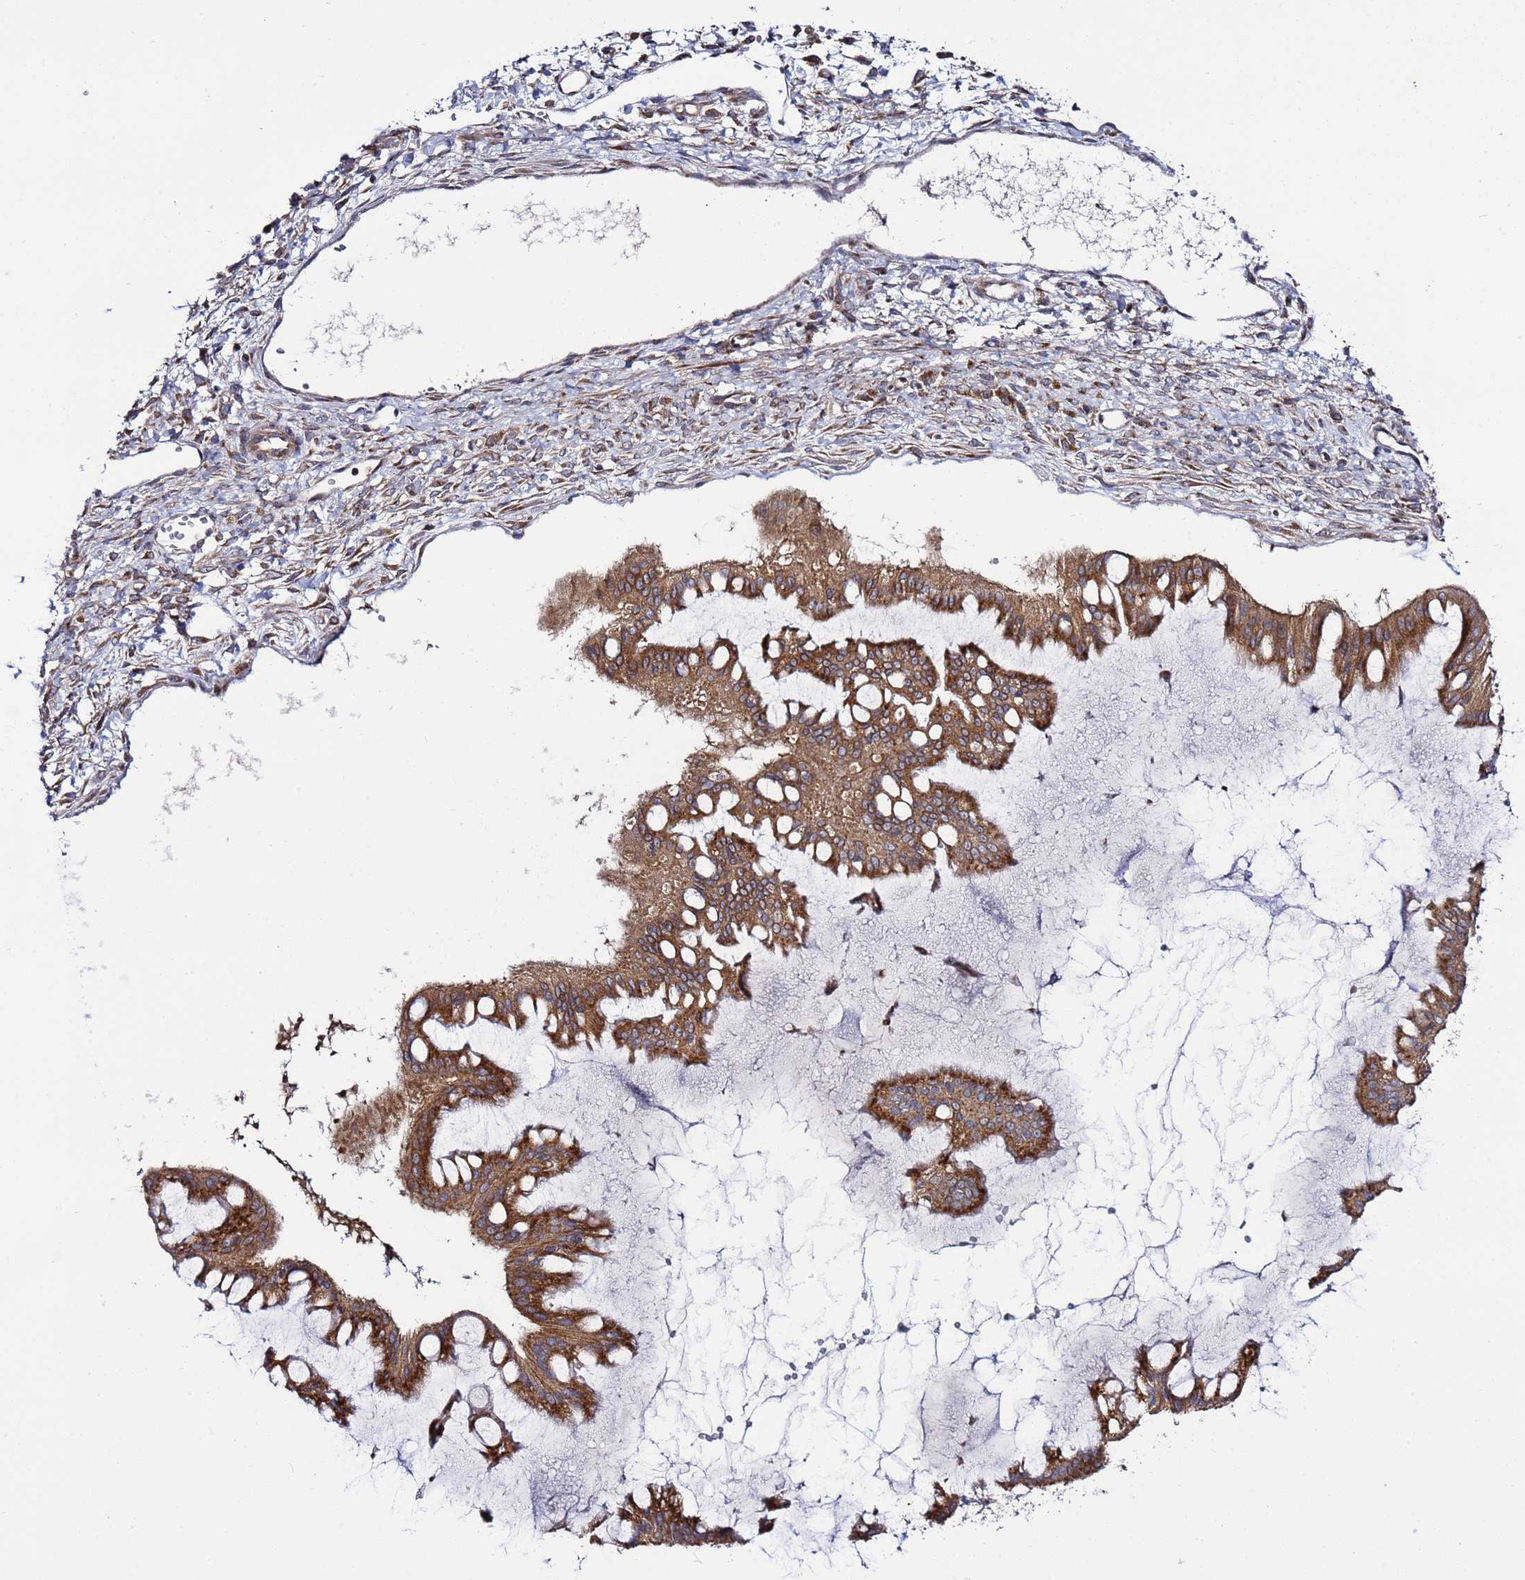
{"staining": {"intensity": "moderate", "quantity": ">75%", "location": "cytoplasmic/membranous"}, "tissue": "ovarian cancer", "cell_type": "Tumor cells", "image_type": "cancer", "snomed": [{"axis": "morphology", "description": "Cystadenocarcinoma, mucinous, NOS"}, {"axis": "topography", "description": "Ovary"}], "caption": "Tumor cells exhibit medium levels of moderate cytoplasmic/membranous positivity in approximately >75% of cells in human ovarian mucinous cystadenocarcinoma.", "gene": "TMEM176B", "patient": {"sex": "female", "age": 73}}